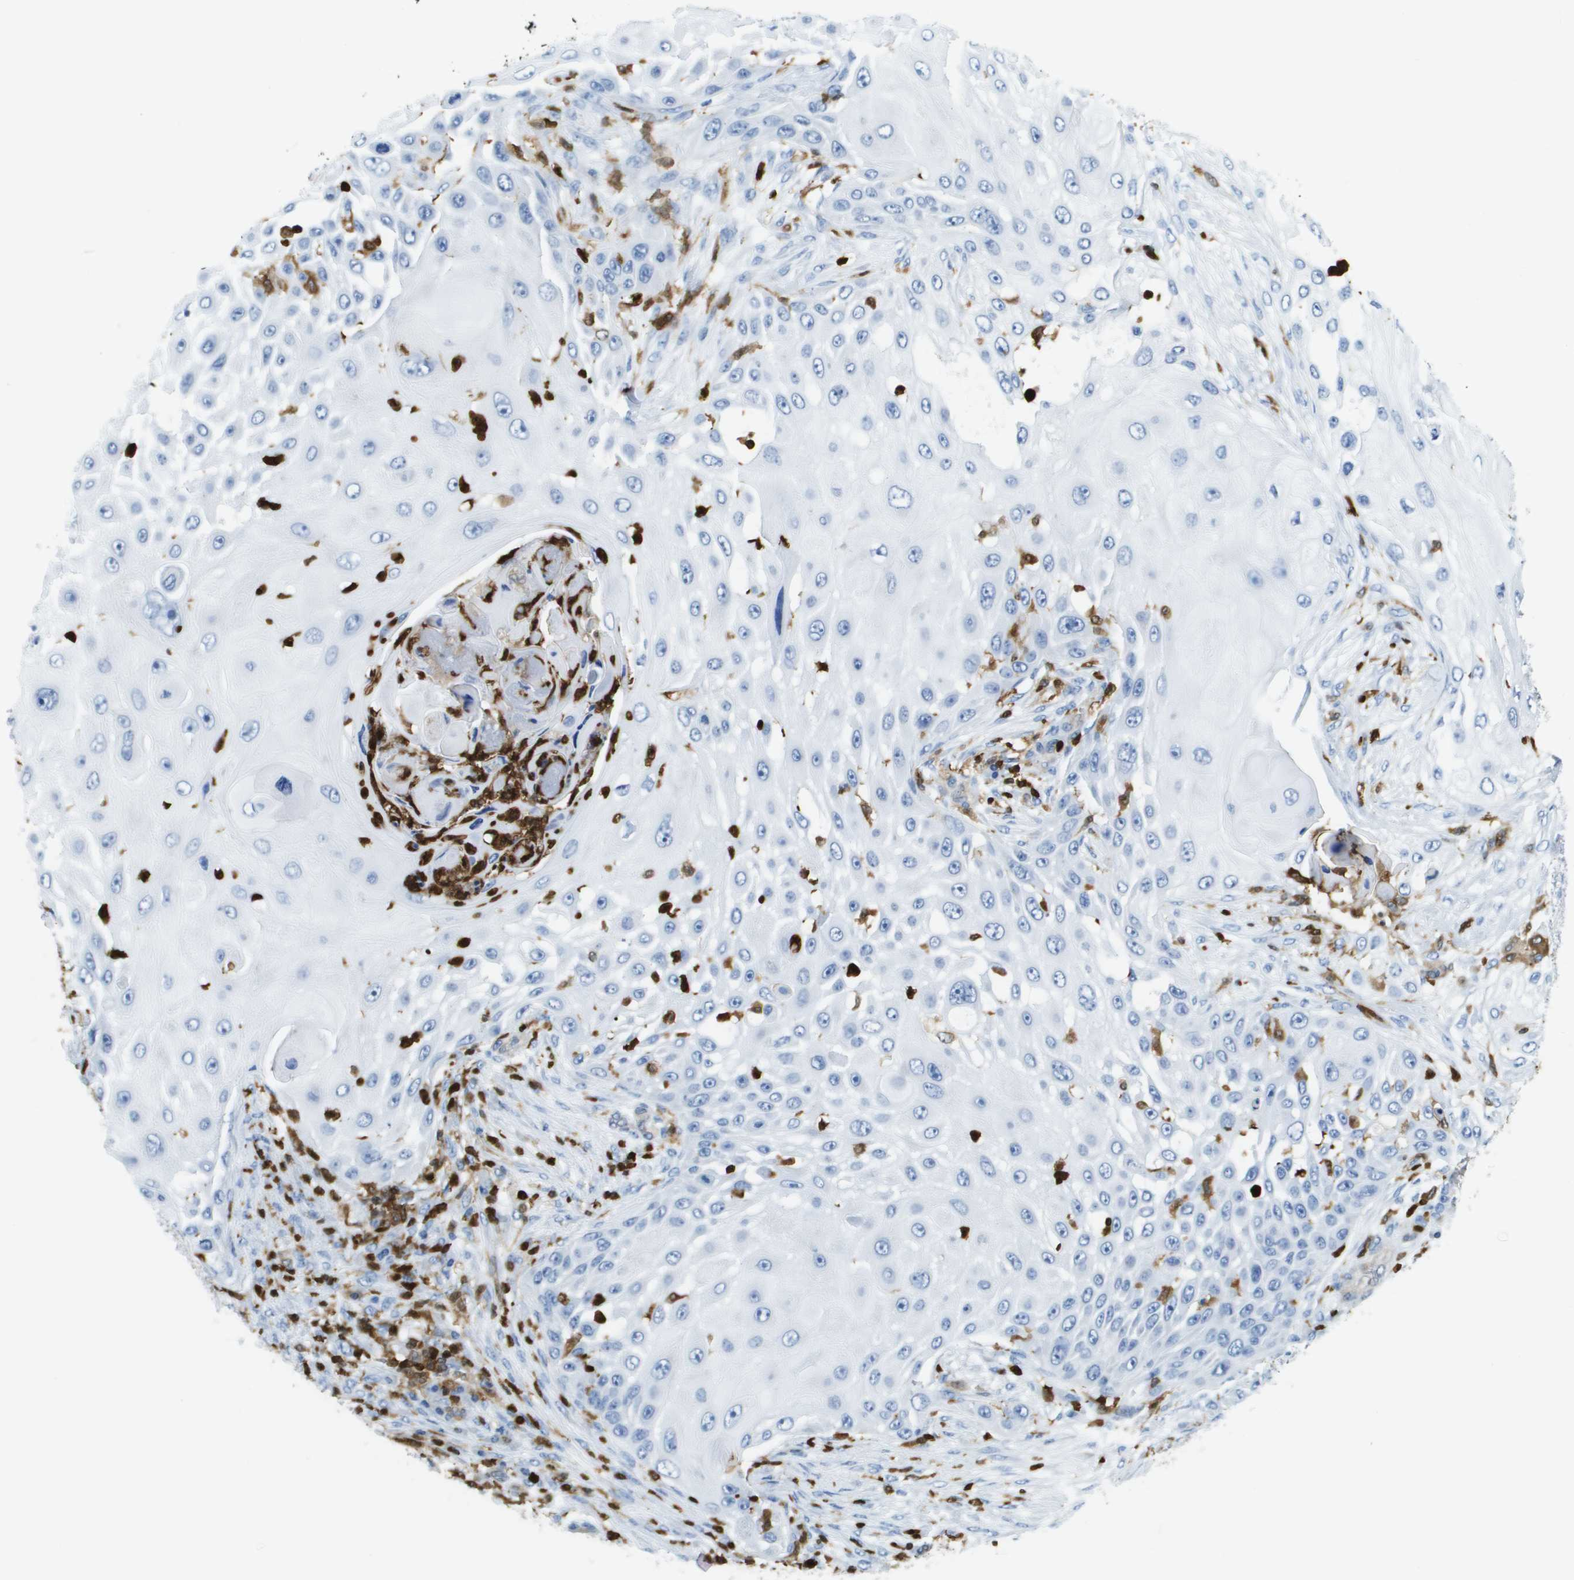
{"staining": {"intensity": "negative", "quantity": "none", "location": "none"}, "tissue": "skin cancer", "cell_type": "Tumor cells", "image_type": "cancer", "snomed": [{"axis": "morphology", "description": "Squamous cell carcinoma, NOS"}, {"axis": "topography", "description": "Skin"}], "caption": "Skin cancer (squamous cell carcinoma) was stained to show a protein in brown. There is no significant staining in tumor cells. (Brightfield microscopy of DAB IHC at high magnification).", "gene": "DOCK5", "patient": {"sex": "female", "age": 44}}